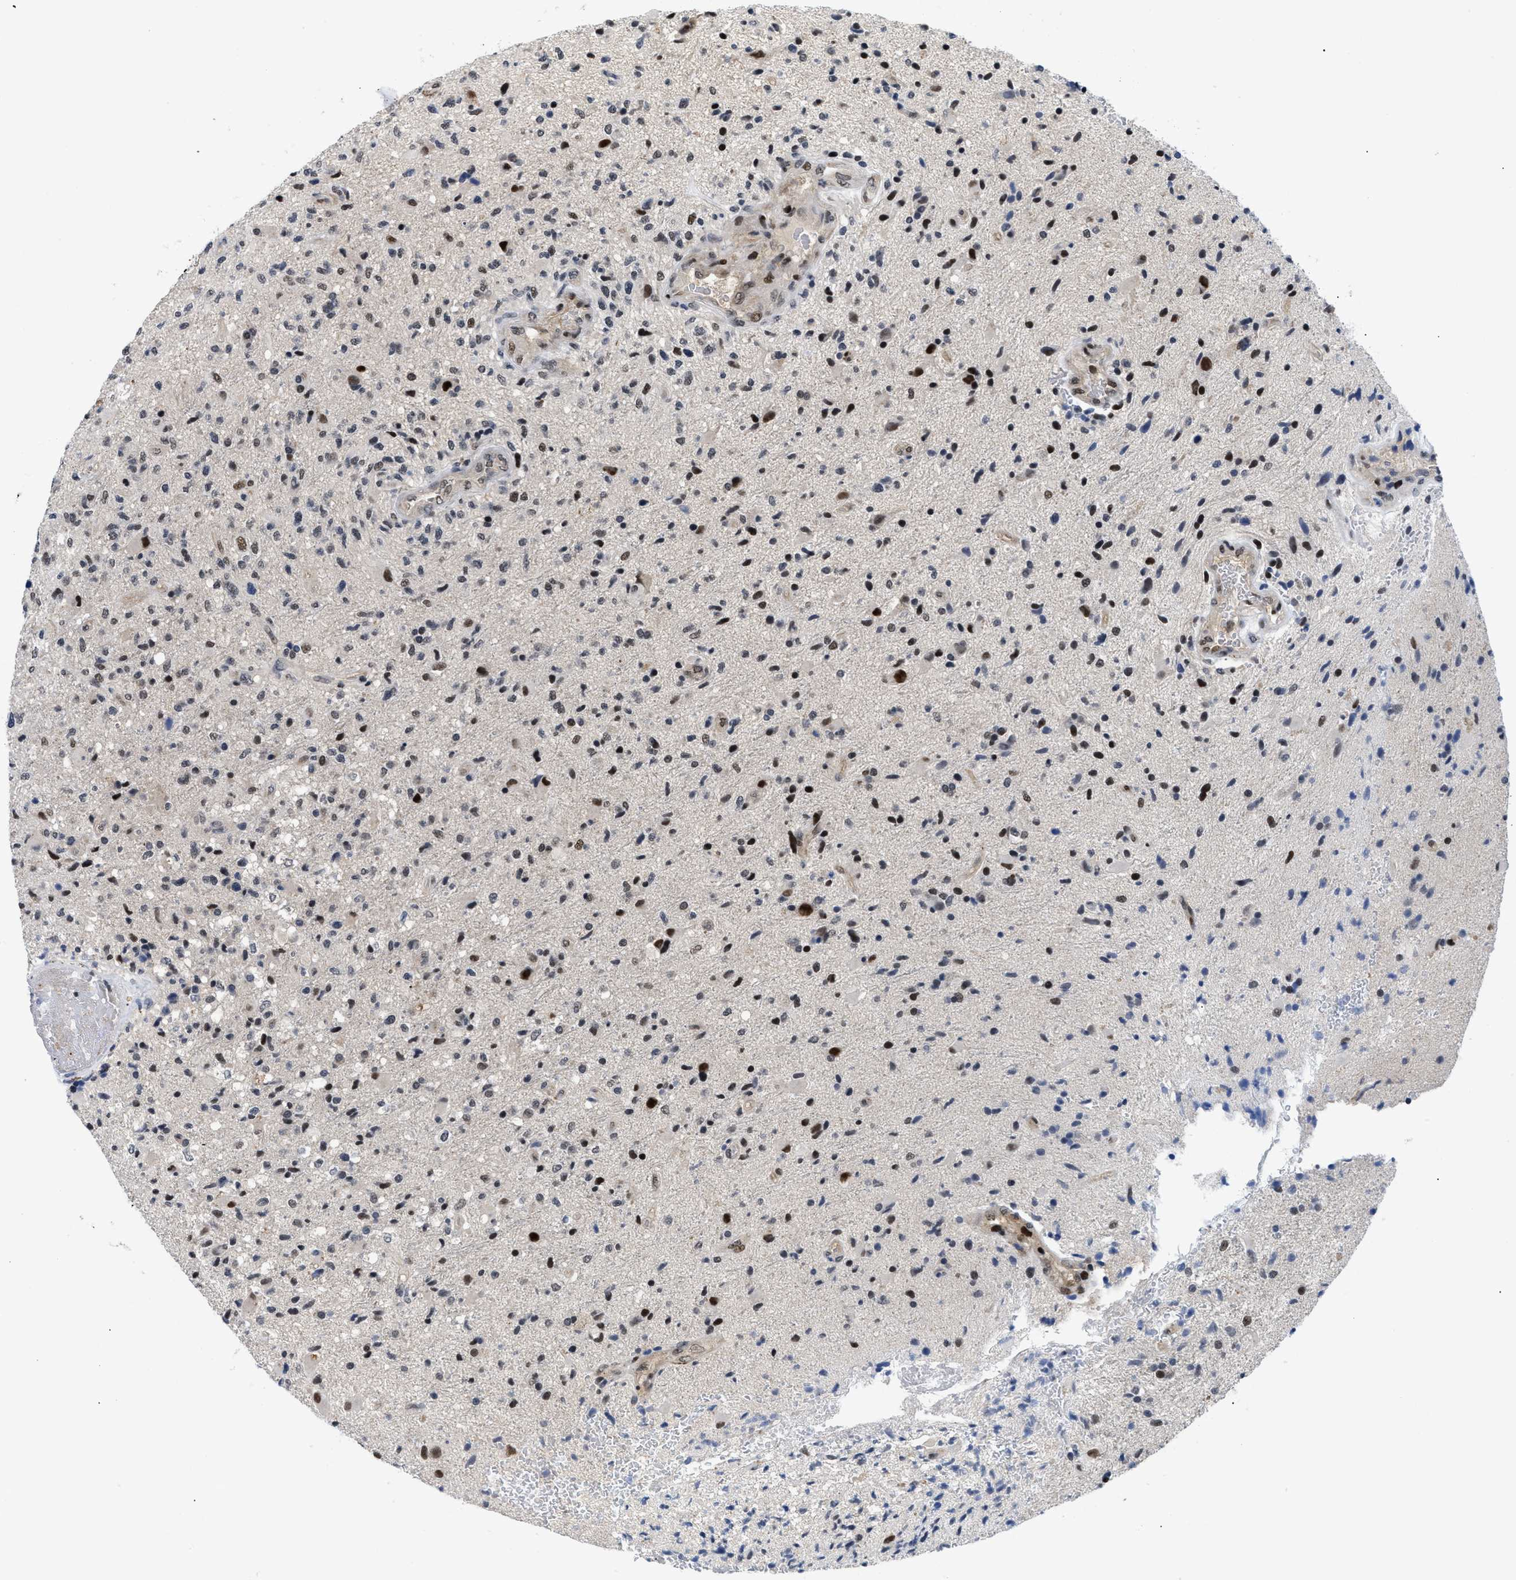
{"staining": {"intensity": "moderate", "quantity": "25%-75%", "location": "nuclear"}, "tissue": "glioma", "cell_type": "Tumor cells", "image_type": "cancer", "snomed": [{"axis": "morphology", "description": "Glioma, malignant, High grade"}, {"axis": "topography", "description": "Brain"}], "caption": "Tumor cells show moderate nuclear positivity in about 25%-75% of cells in glioma.", "gene": "SLC29A2", "patient": {"sex": "male", "age": 72}}